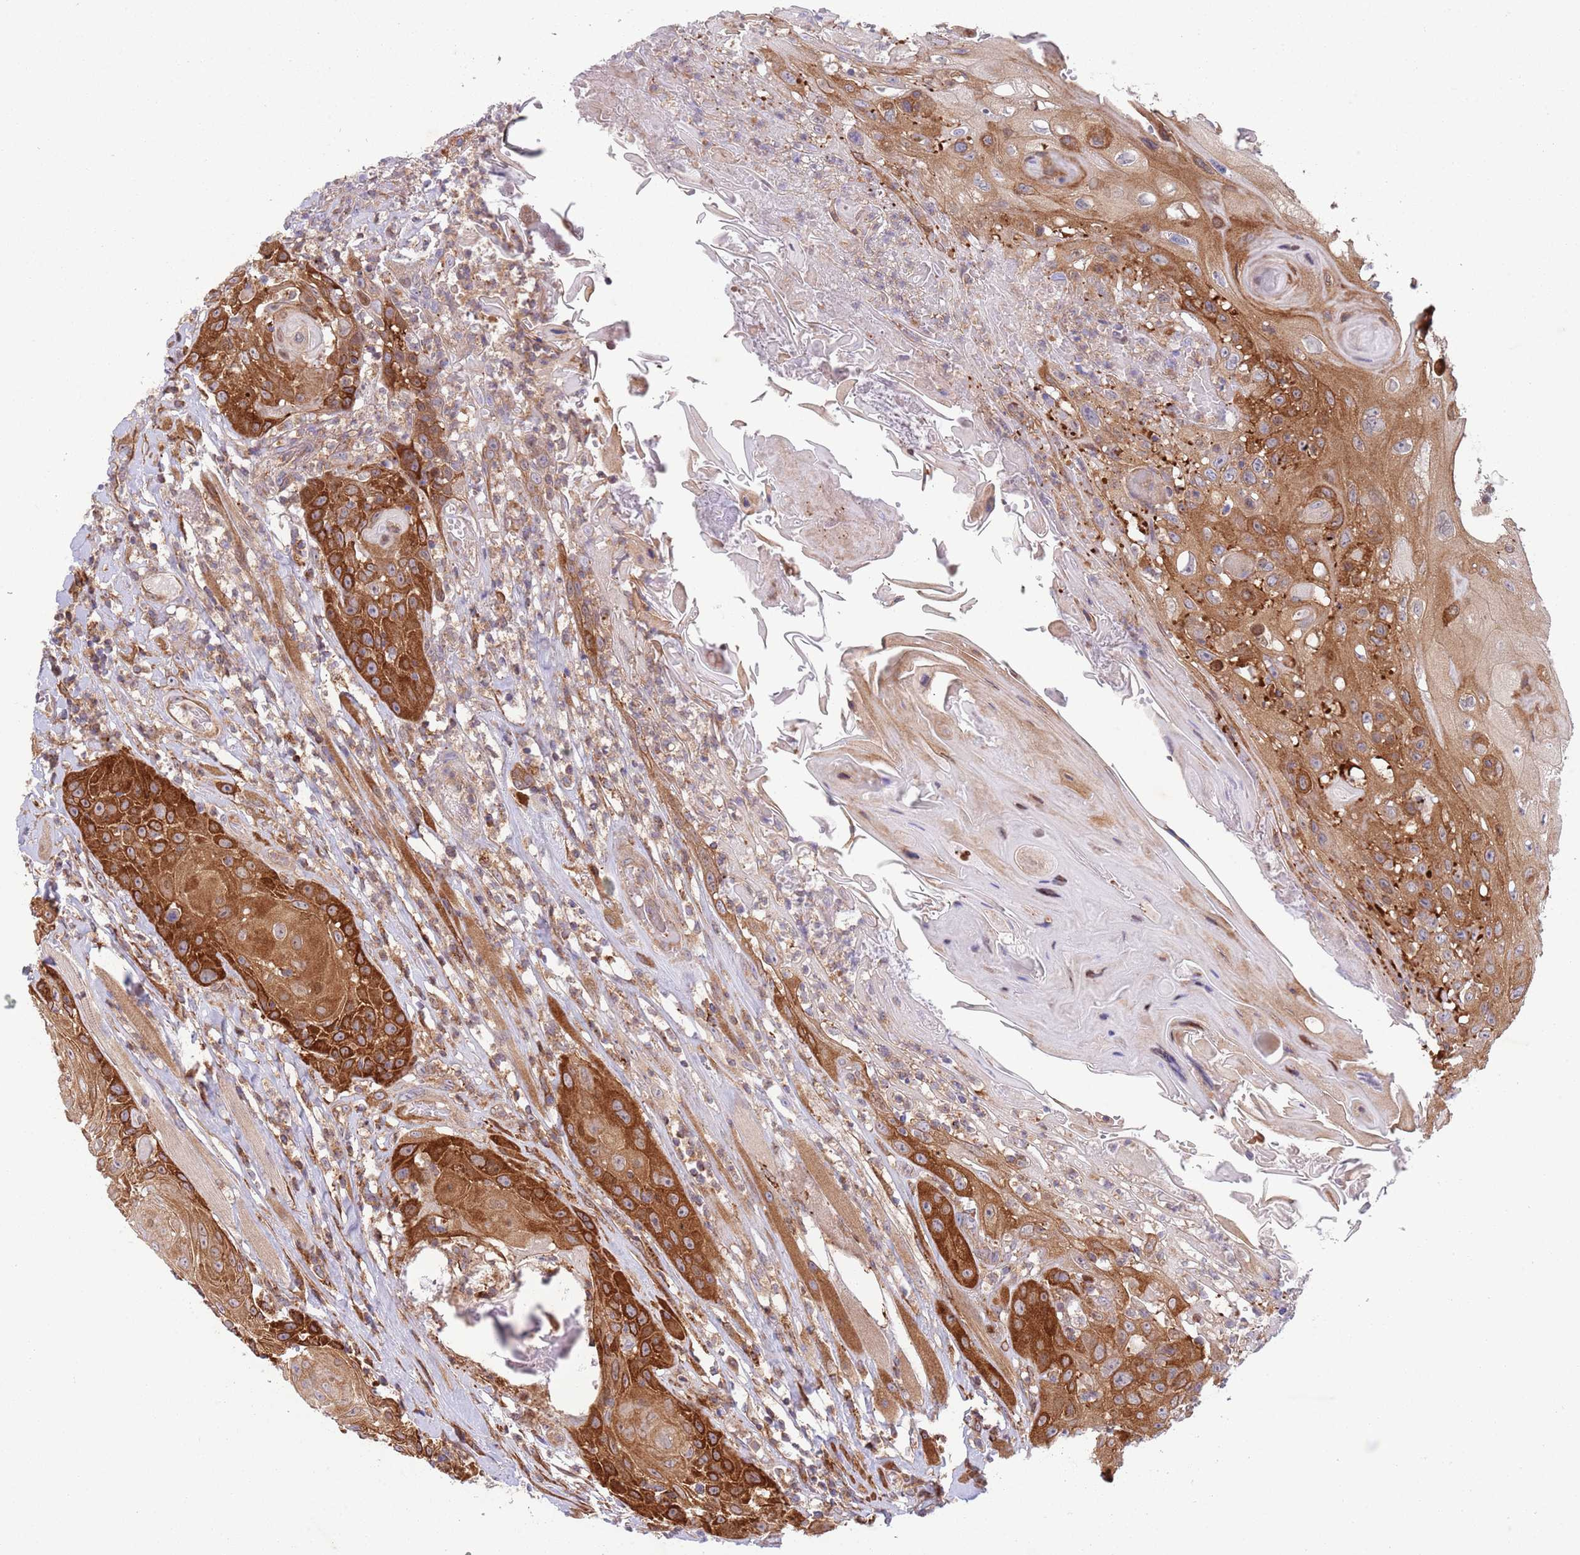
{"staining": {"intensity": "strong", "quantity": ">75%", "location": "cytoplasmic/membranous"}, "tissue": "head and neck cancer", "cell_type": "Tumor cells", "image_type": "cancer", "snomed": [{"axis": "morphology", "description": "Squamous cell carcinoma, NOS"}, {"axis": "topography", "description": "Head-Neck"}], "caption": "Head and neck cancer (squamous cell carcinoma) stained for a protein demonstrates strong cytoplasmic/membranous positivity in tumor cells.", "gene": "ZMYM5", "patient": {"sex": "female", "age": 59}}